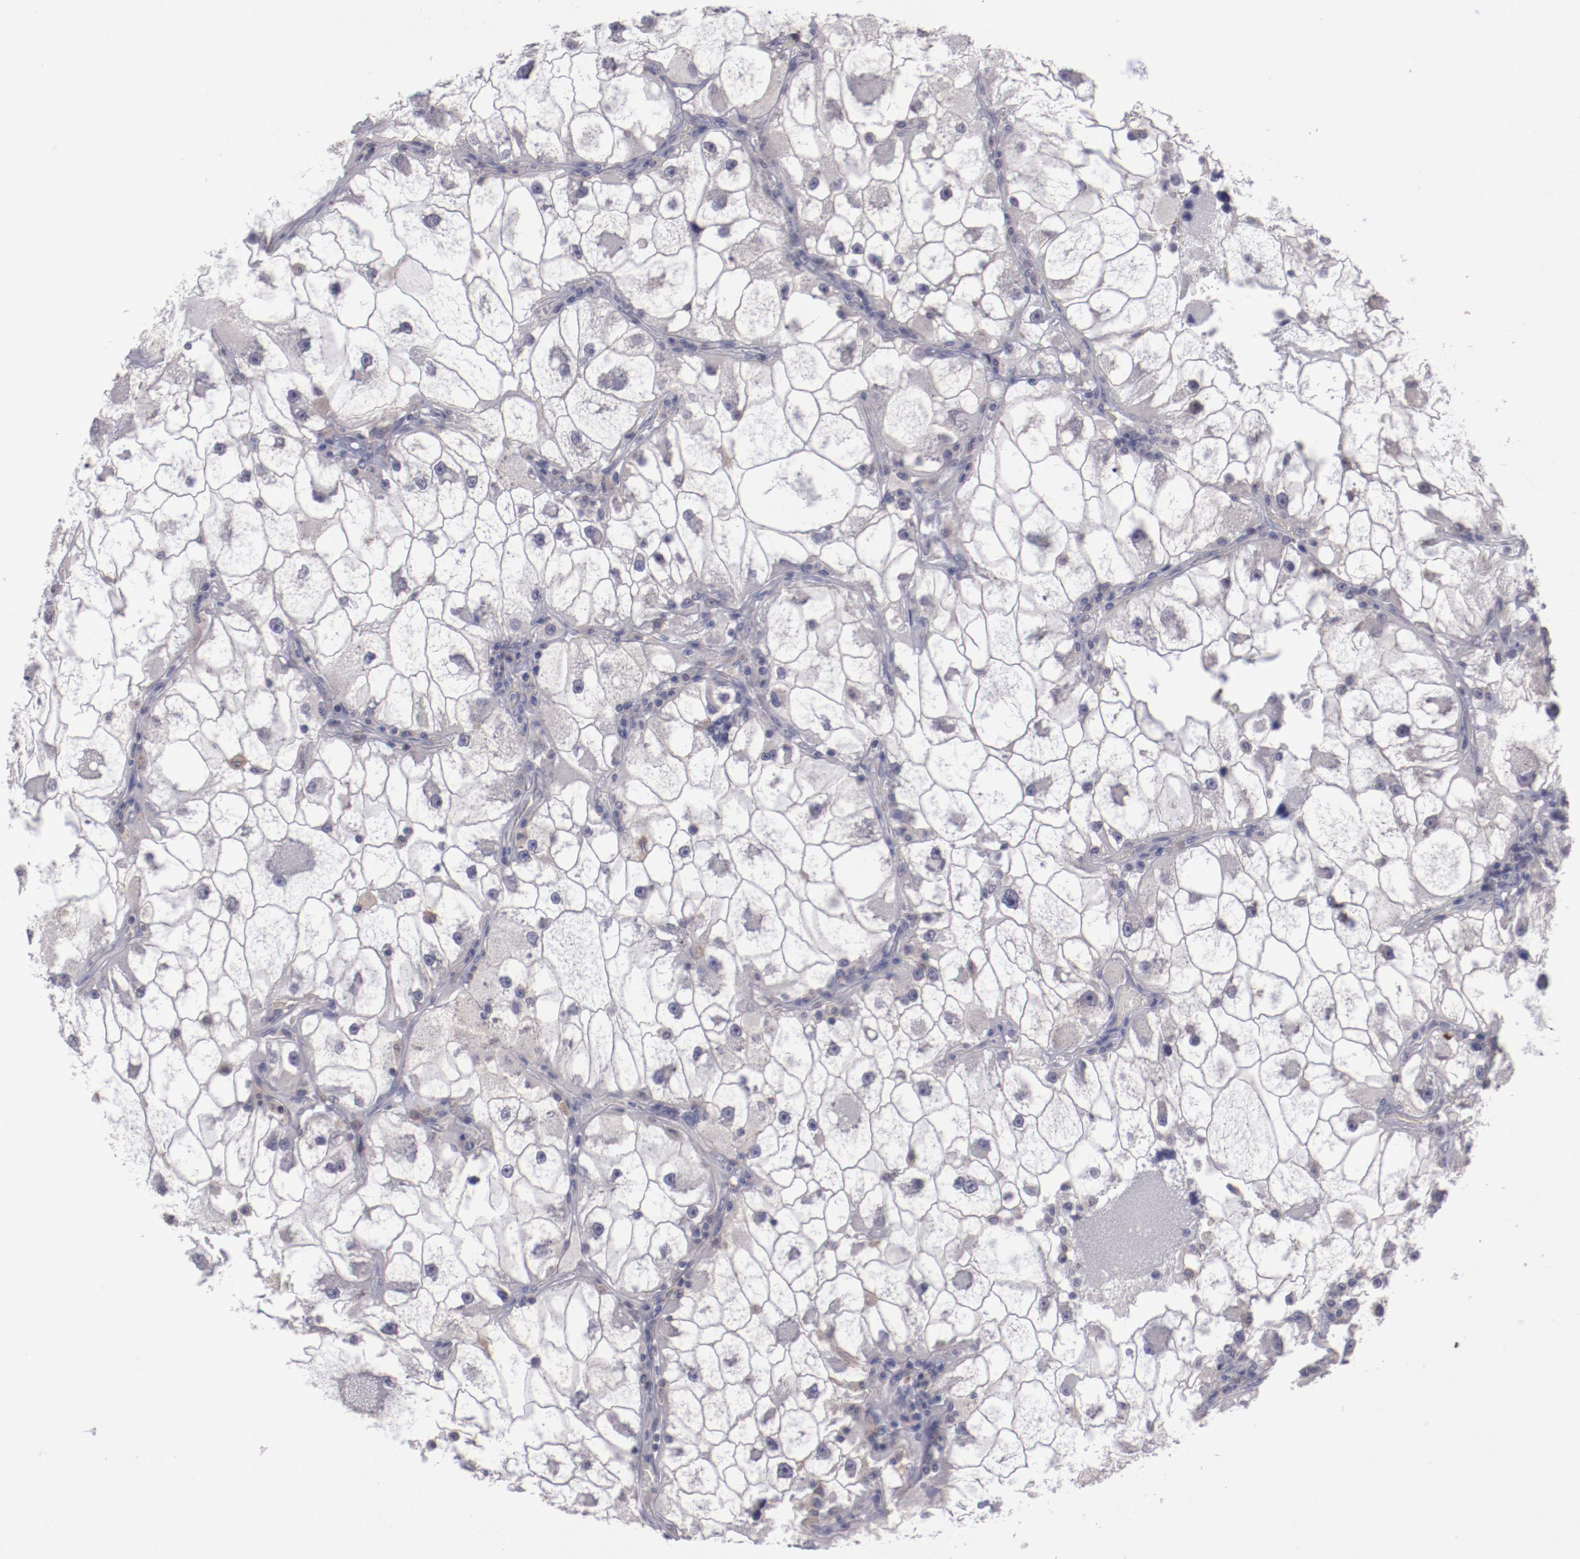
{"staining": {"intensity": "weak", "quantity": "<25%", "location": "cytoplasmic/membranous"}, "tissue": "renal cancer", "cell_type": "Tumor cells", "image_type": "cancer", "snomed": [{"axis": "morphology", "description": "Adenocarcinoma, NOS"}, {"axis": "topography", "description": "Kidney"}], "caption": "A histopathology image of human renal cancer (adenocarcinoma) is negative for staining in tumor cells. Brightfield microscopy of IHC stained with DAB (3,3'-diaminobenzidine) (brown) and hematoxylin (blue), captured at high magnification.", "gene": "NRXN3", "patient": {"sex": "female", "age": 73}}